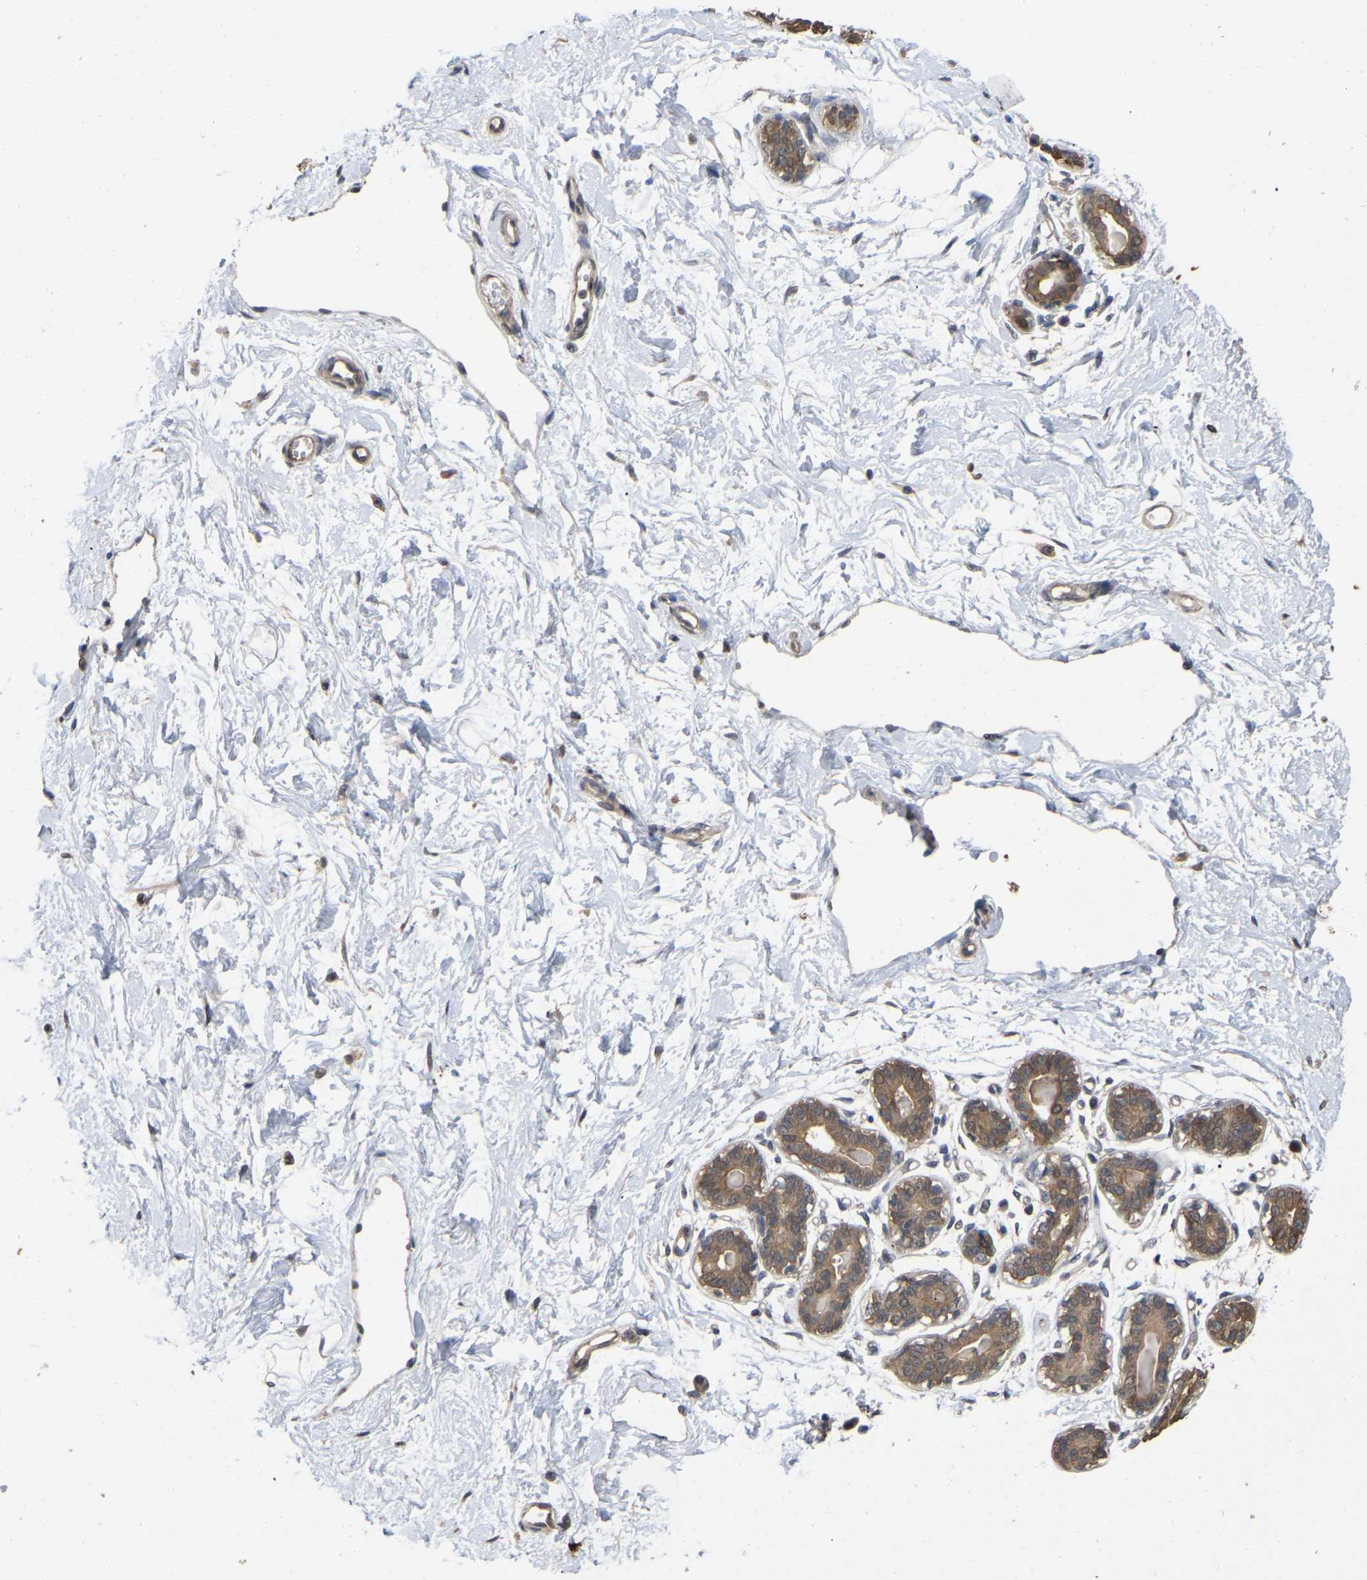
{"staining": {"intensity": "negative", "quantity": "none", "location": "none"}, "tissue": "breast", "cell_type": "Adipocytes", "image_type": "normal", "snomed": [{"axis": "morphology", "description": "Normal tissue, NOS"}, {"axis": "topography", "description": "Breast"}], "caption": "An image of breast stained for a protein exhibits no brown staining in adipocytes. (DAB immunohistochemistry visualized using brightfield microscopy, high magnification).", "gene": "FAM219A", "patient": {"sex": "female", "age": 45}}